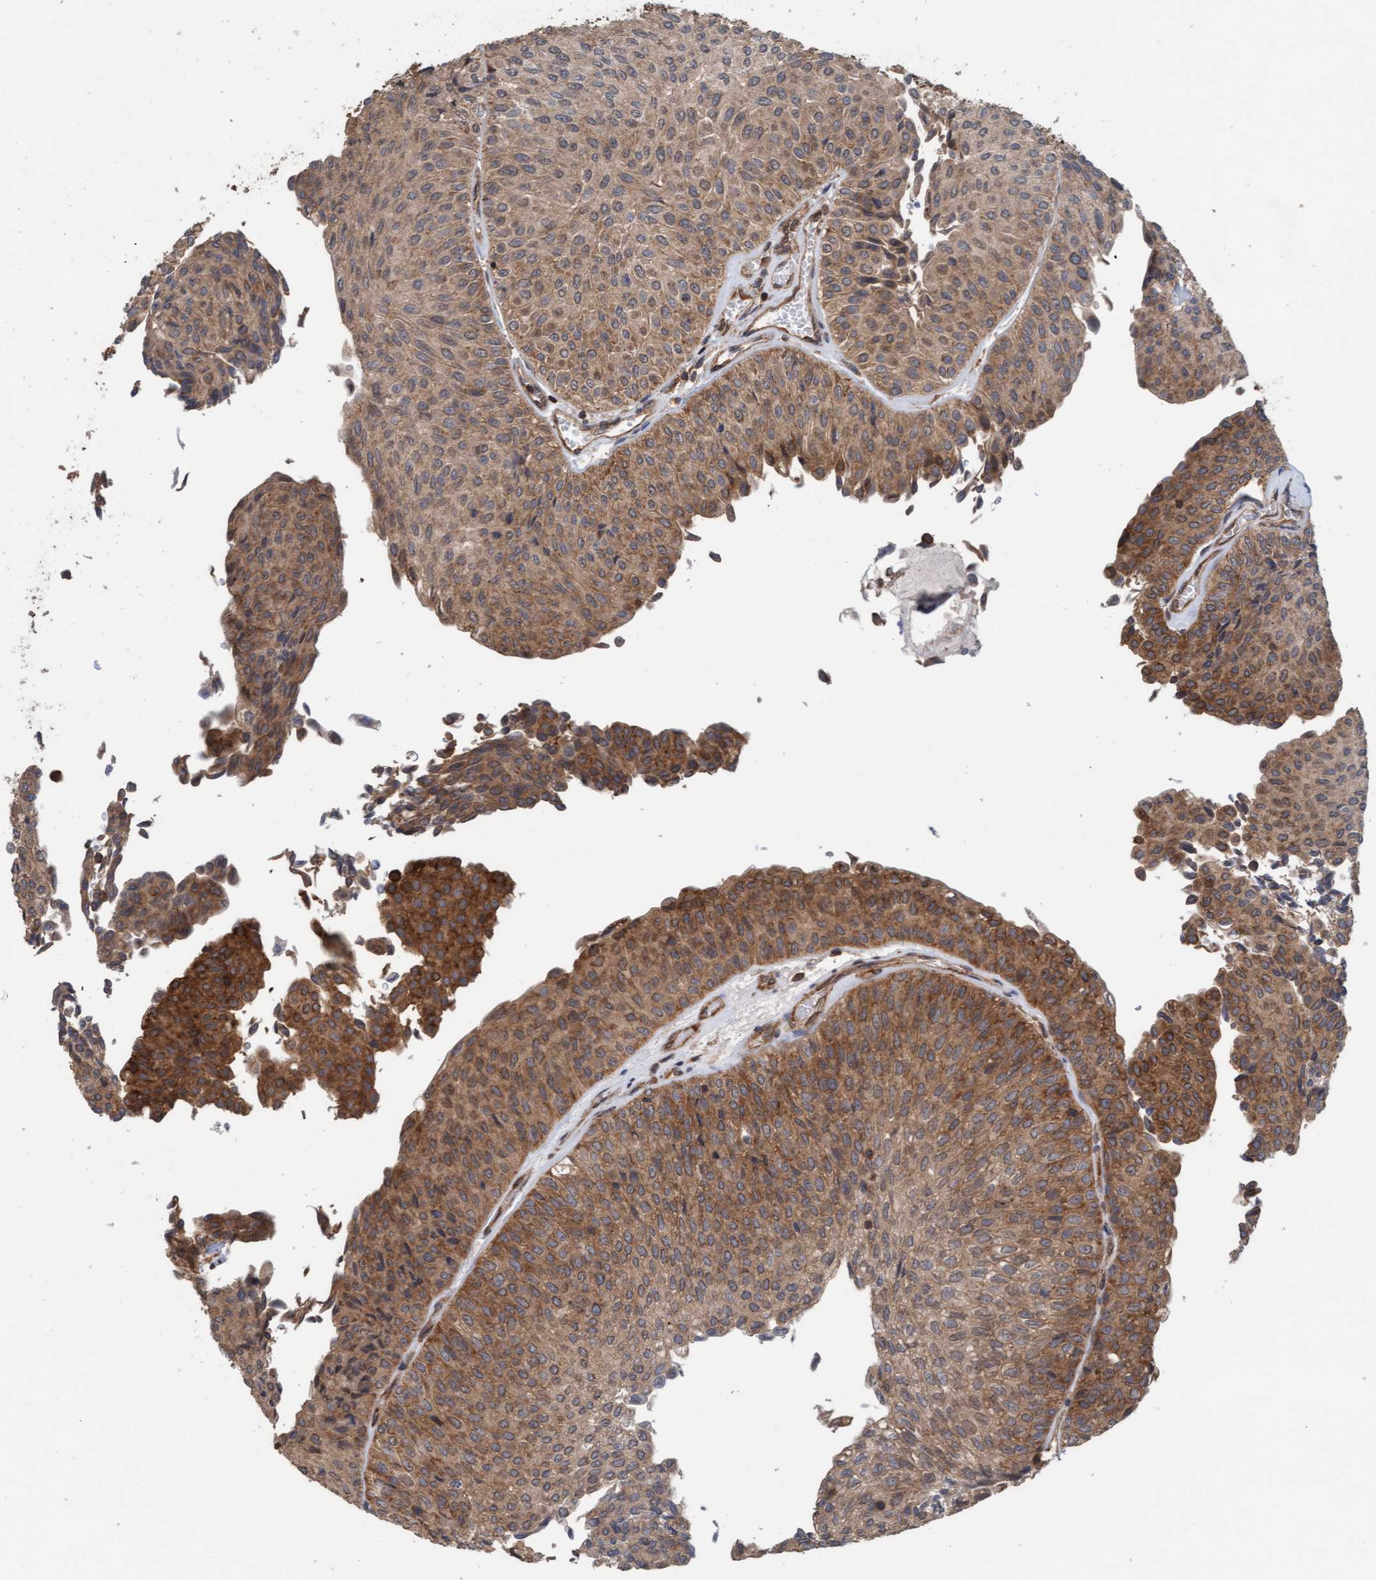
{"staining": {"intensity": "moderate", "quantity": ">75%", "location": "cytoplasmic/membranous"}, "tissue": "urothelial cancer", "cell_type": "Tumor cells", "image_type": "cancer", "snomed": [{"axis": "morphology", "description": "Urothelial carcinoma, Low grade"}, {"axis": "topography", "description": "Urinary bladder"}], "caption": "Moderate cytoplasmic/membranous protein positivity is seen in approximately >75% of tumor cells in low-grade urothelial carcinoma. (DAB = brown stain, brightfield microscopy at high magnification).", "gene": "FXR2", "patient": {"sex": "male", "age": 78}}